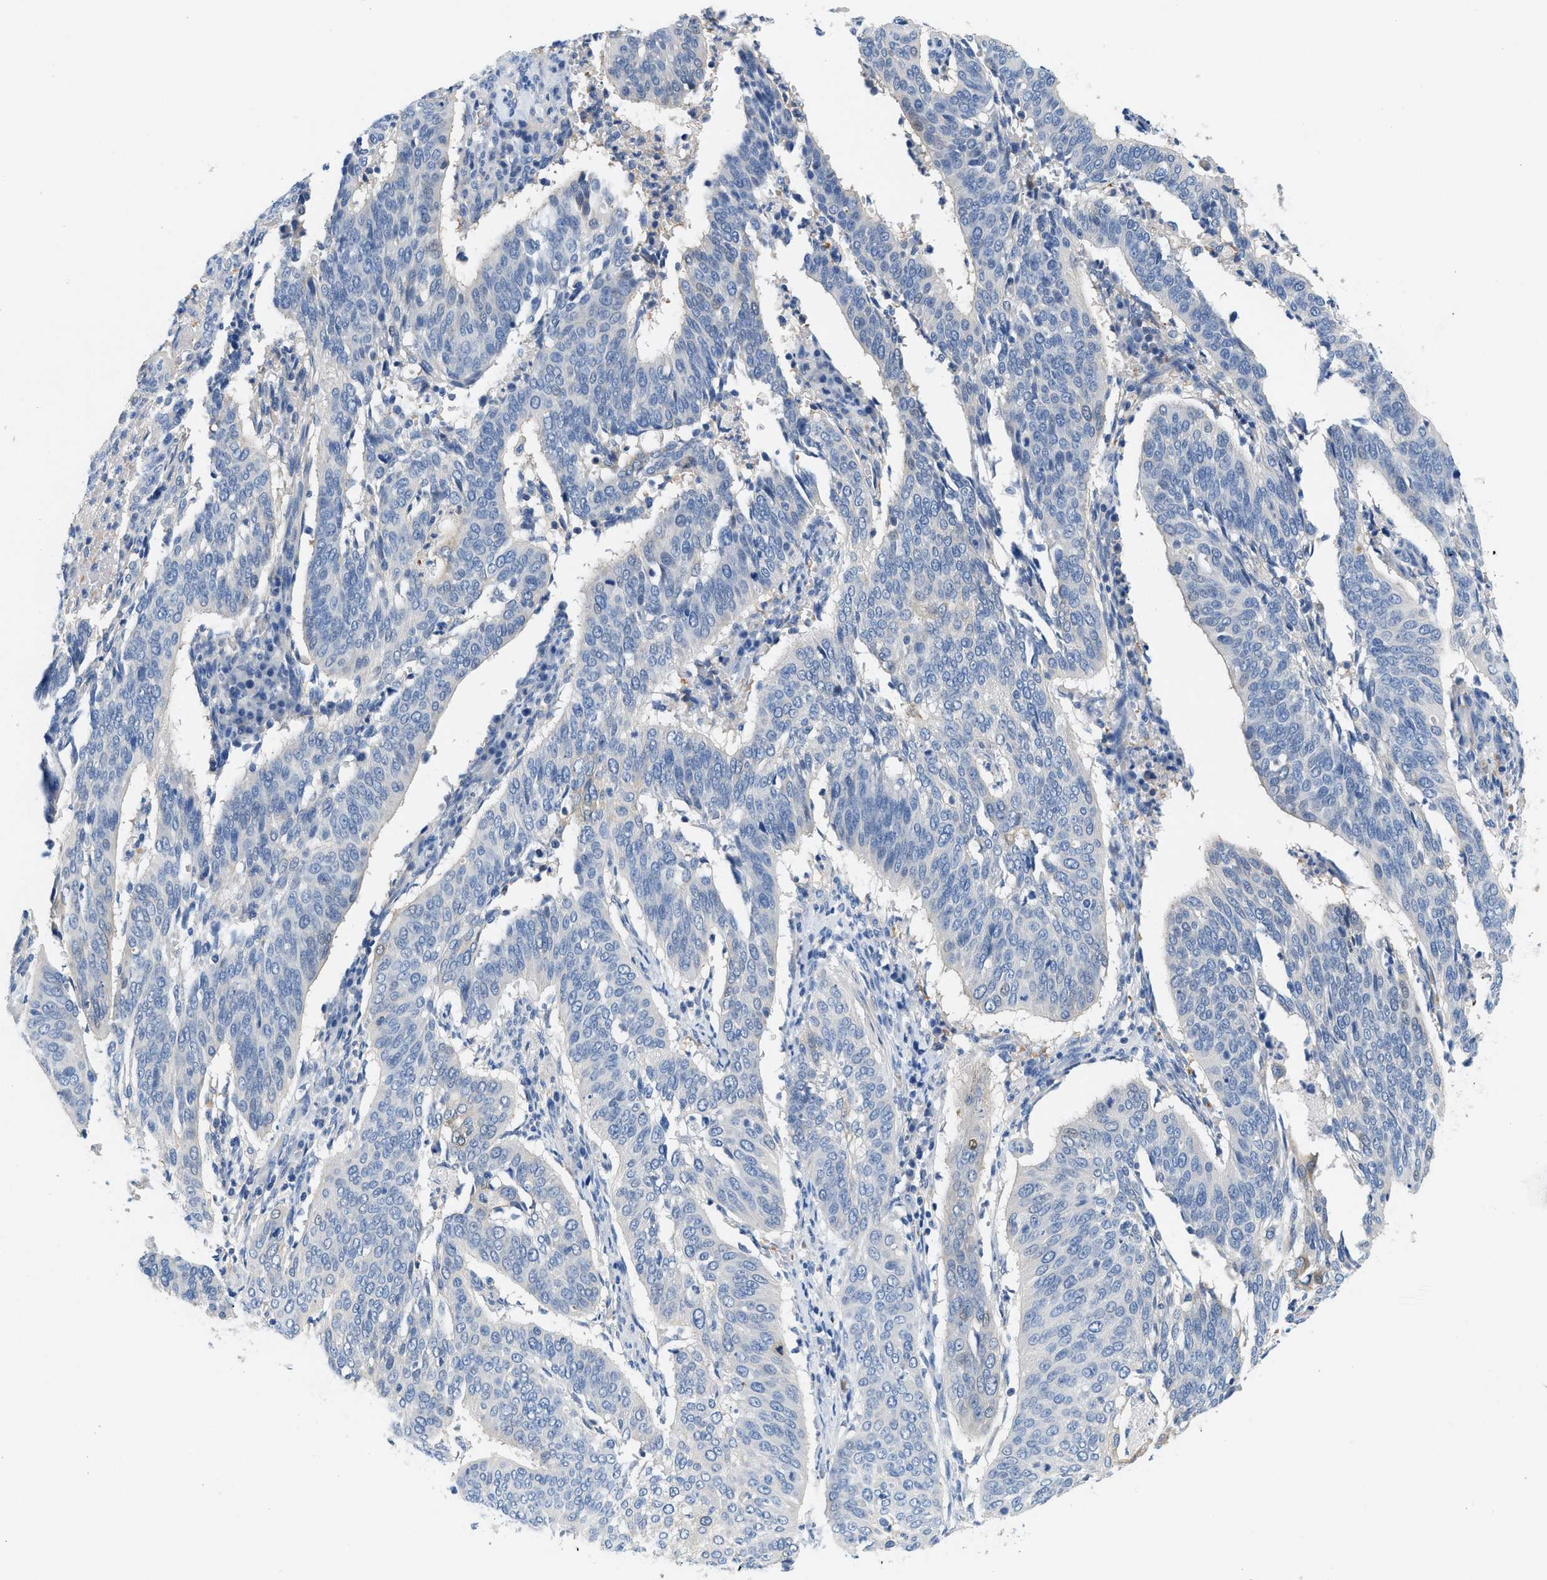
{"staining": {"intensity": "weak", "quantity": "<25%", "location": "cytoplasmic/membranous"}, "tissue": "cervical cancer", "cell_type": "Tumor cells", "image_type": "cancer", "snomed": [{"axis": "morphology", "description": "Normal tissue, NOS"}, {"axis": "morphology", "description": "Squamous cell carcinoma, NOS"}, {"axis": "topography", "description": "Cervix"}], "caption": "This is an immunohistochemistry (IHC) histopathology image of squamous cell carcinoma (cervical). There is no staining in tumor cells.", "gene": "BPGM", "patient": {"sex": "female", "age": 39}}